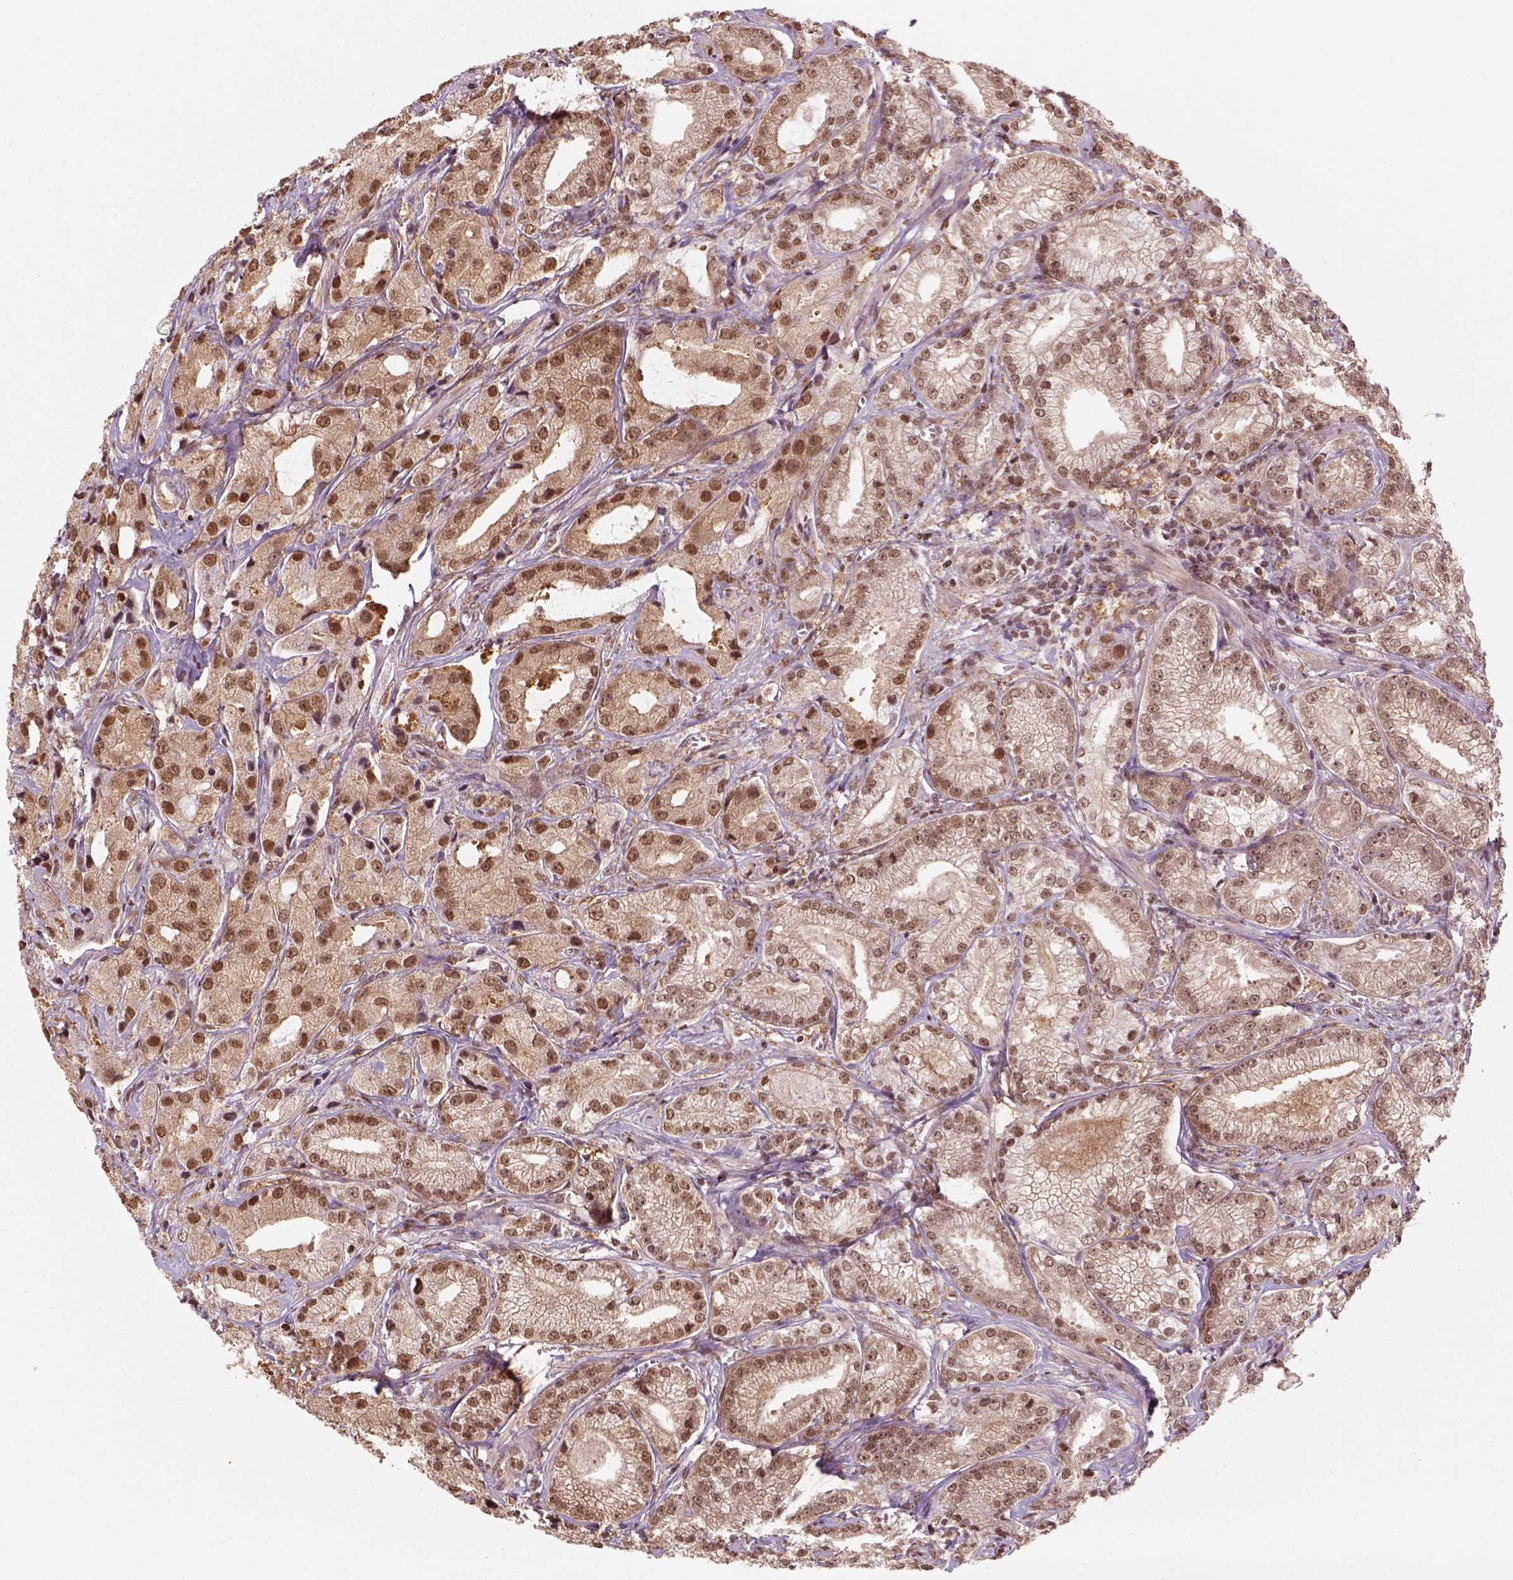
{"staining": {"intensity": "moderate", "quantity": ">75%", "location": "cytoplasmic/membranous,nuclear"}, "tissue": "prostate cancer", "cell_type": "Tumor cells", "image_type": "cancer", "snomed": [{"axis": "morphology", "description": "Adenocarcinoma, High grade"}, {"axis": "topography", "description": "Prostate"}], "caption": "Prostate adenocarcinoma (high-grade) tissue demonstrates moderate cytoplasmic/membranous and nuclear positivity in about >75% of tumor cells (IHC, brightfield microscopy, high magnification).", "gene": "GOT1", "patient": {"sex": "male", "age": 64}}